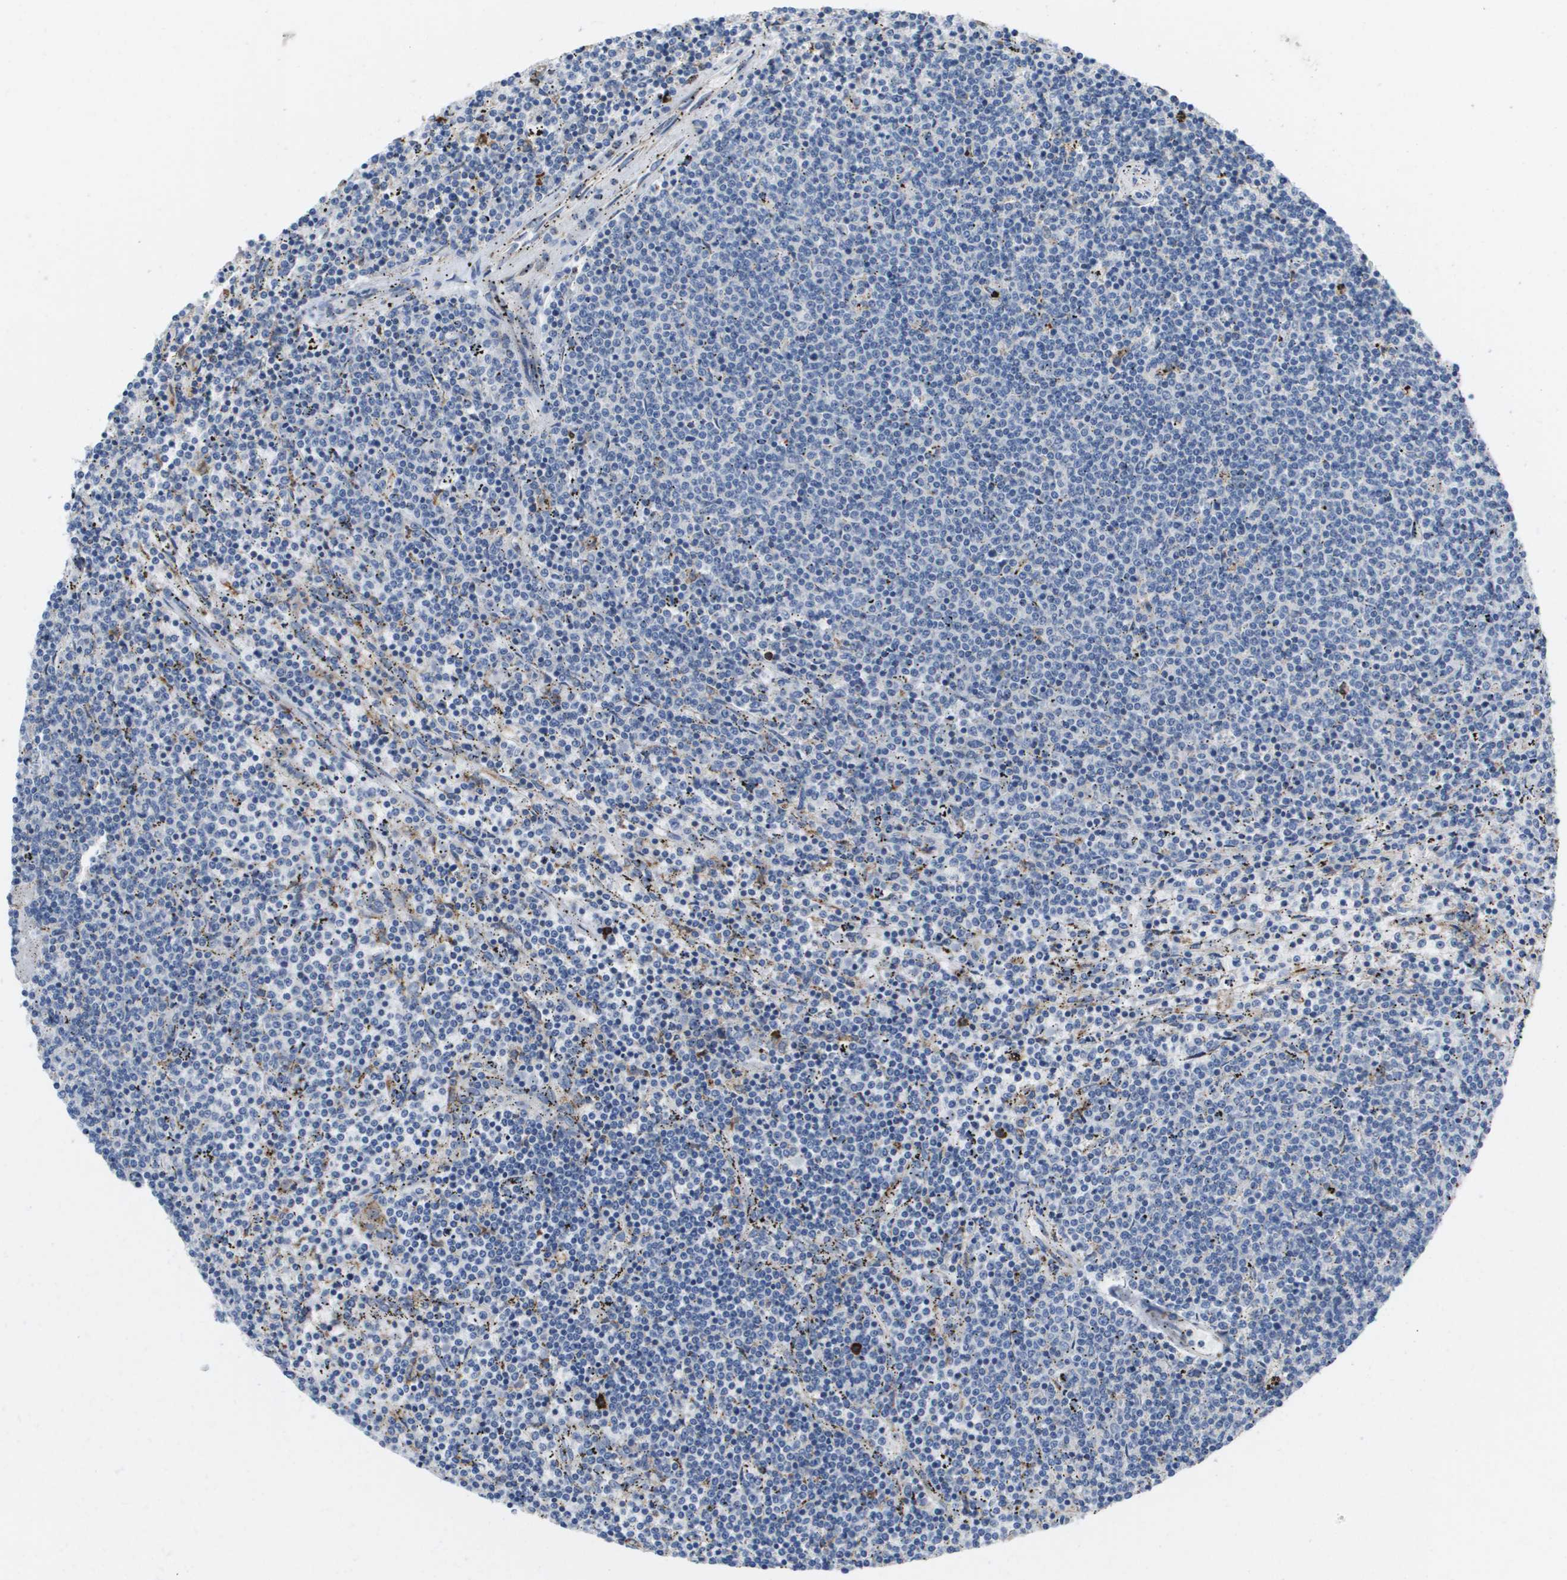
{"staining": {"intensity": "negative", "quantity": "none", "location": "none"}, "tissue": "lymphoma", "cell_type": "Tumor cells", "image_type": "cancer", "snomed": [{"axis": "morphology", "description": "Malignant lymphoma, non-Hodgkin's type, Low grade"}, {"axis": "topography", "description": "Spleen"}], "caption": "Human low-grade malignant lymphoma, non-Hodgkin's type stained for a protein using IHC demonstrates no expression in tumor cells.", "gene": "CD3G", "patient": {"sex": "female", "age": 50}}